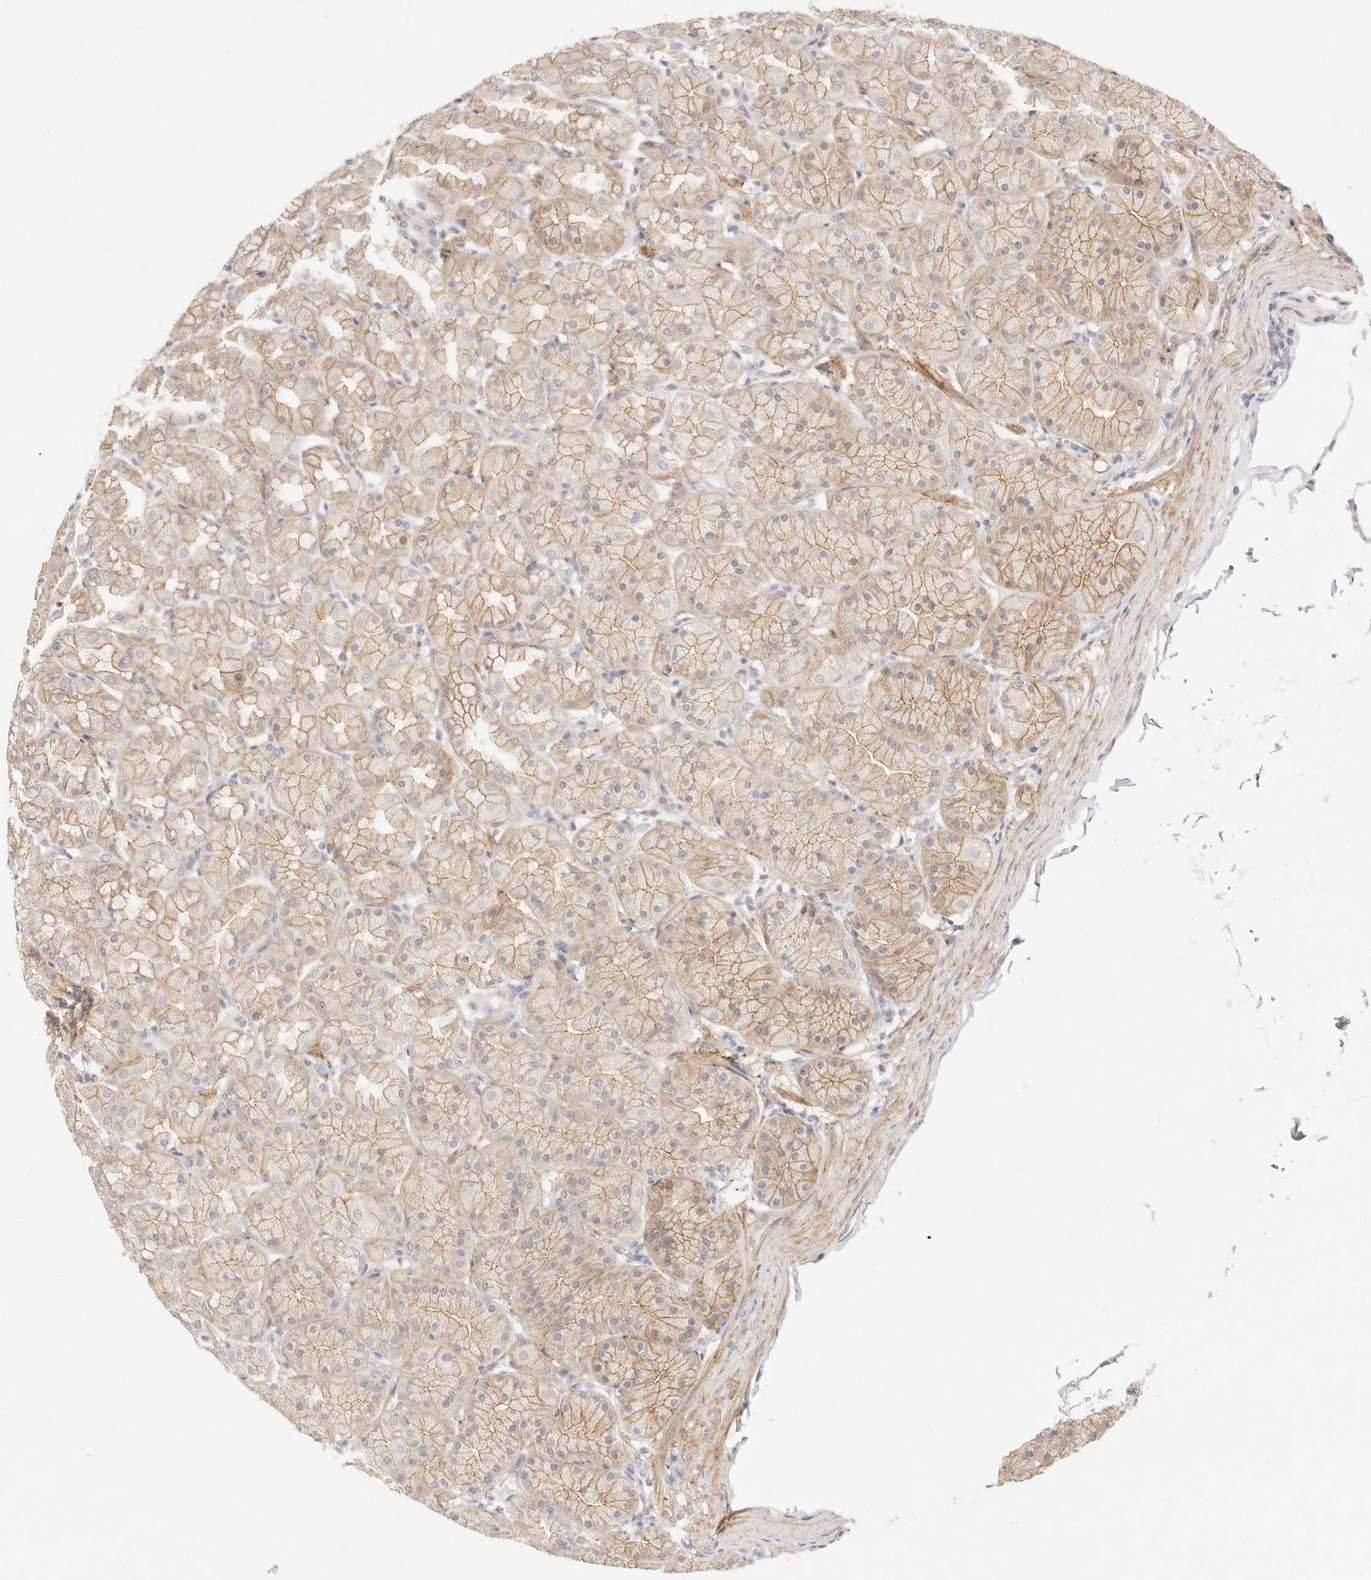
{"staining": {"intensity": "moderate", "quantity": ">75%", "location": "cytoplasmic/membranous"}, "tissue": "stomach", "cell_type": "Glandular cells", "image_type": "normal", "snomed": [{"axis": "morphology", "description": "Normal tissue, NOS"}, {"axis": "topography", "description": "Stomach"}], "caption": "Protein analysis of normal stomach reveals moderate cytoplasmic/membranous staining in about >75% of glandular cells.", "gene": "UBXN10", "patient": {"sex": "male", "age": 42}}